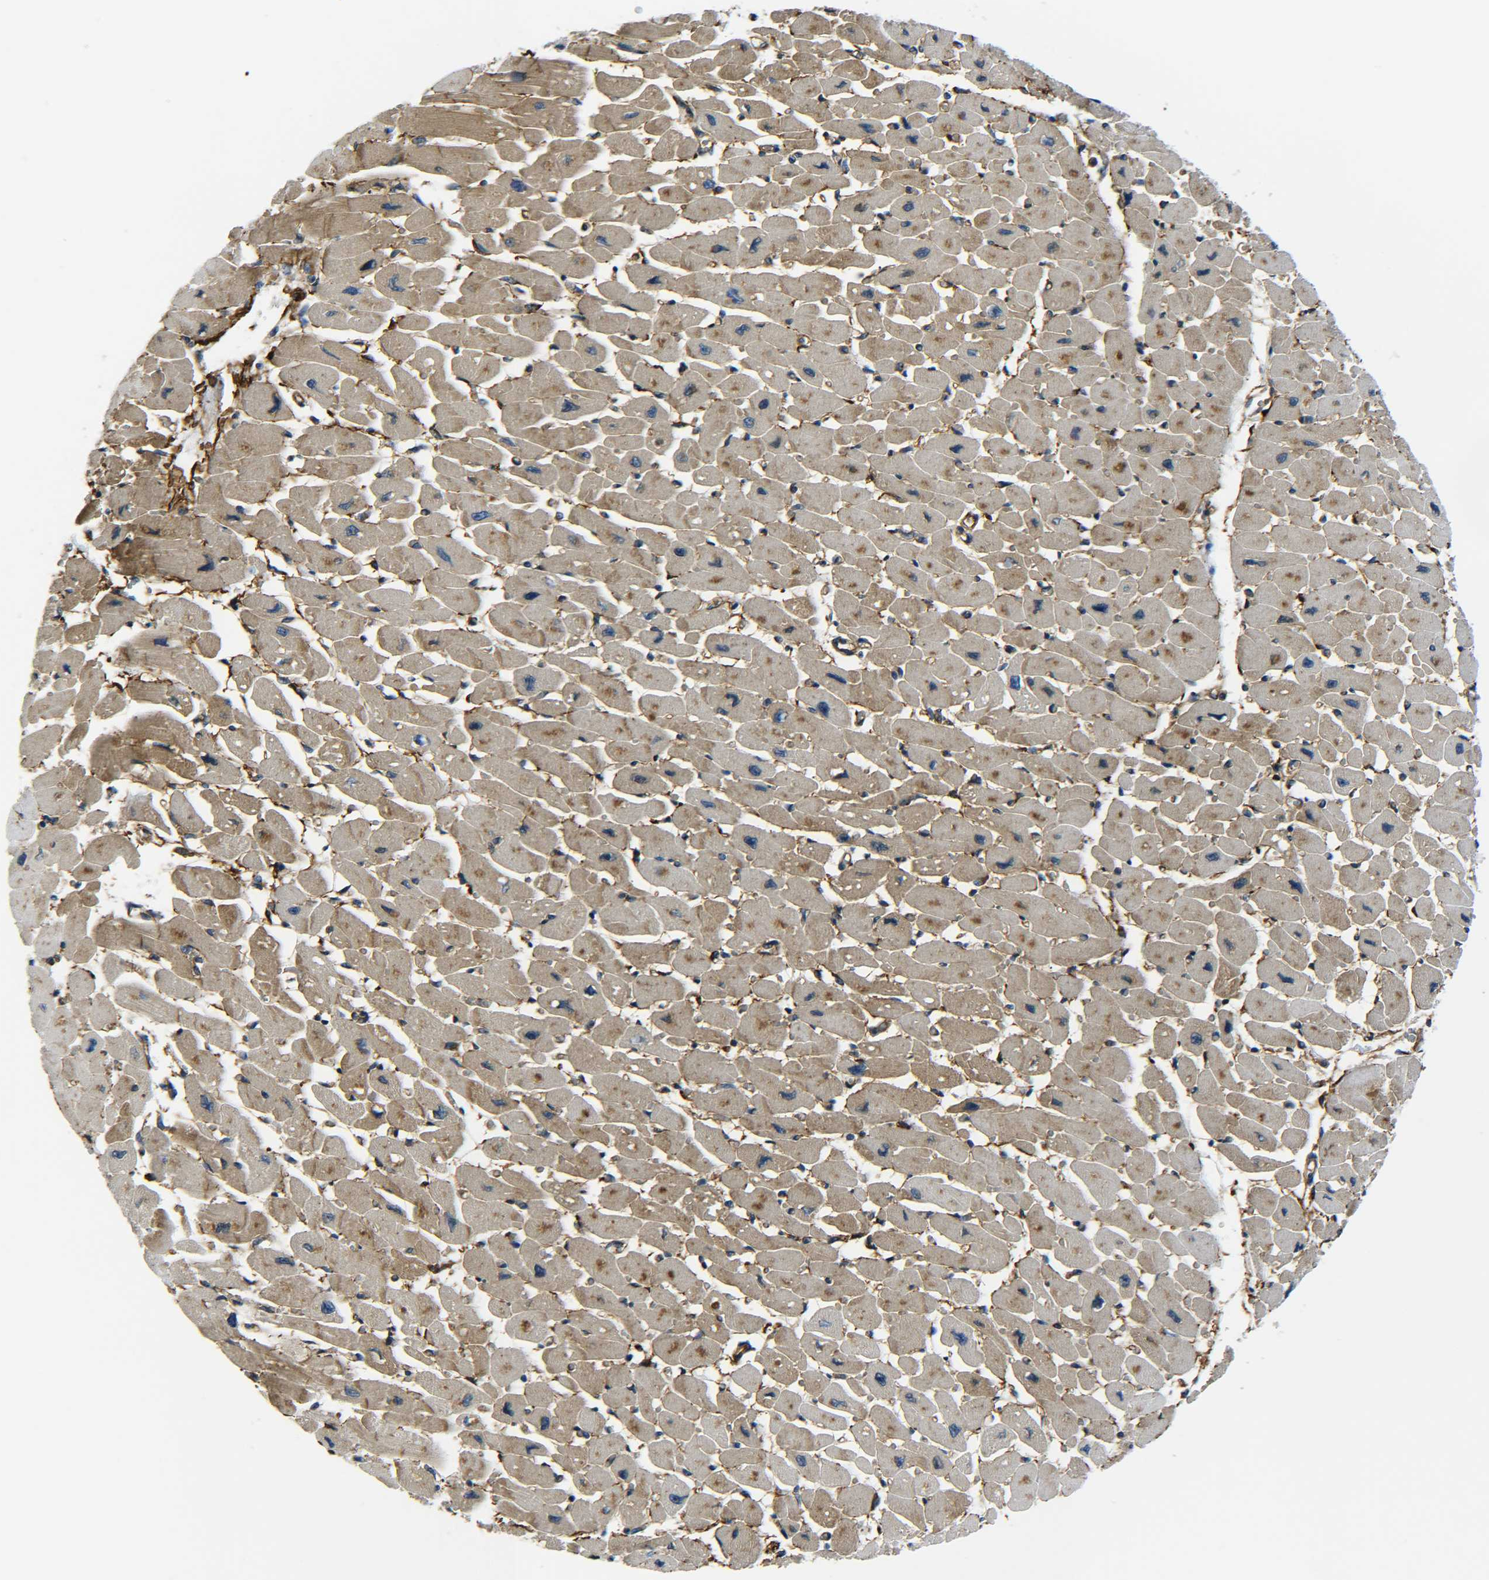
{"staining": {"intensity": "moderate", "quantity": ">75%", "location": "cytoplasmic/membranous"}, "tissue": "heart muscle", "cell_type": "Cardiomyocytes", "image_type": "normal", "snomed": [{"axis": "morphology", "description": "Normal tissue, NOS"}, {"axis": "topography", "description": "Heart"}], "caption": "High-magnification brightfield microscopy of unremarkable heart muscle stained with DAB (3,3'-diaminobenzidine) (brown) and counterstained with hematoxylin (blue). cardiomyocytes exhibit moderate cytoplasmic/membranous positivity is present in about>75% of cells.", "gene": "PREB", "patient": {"sex": "female", "age": 54}}